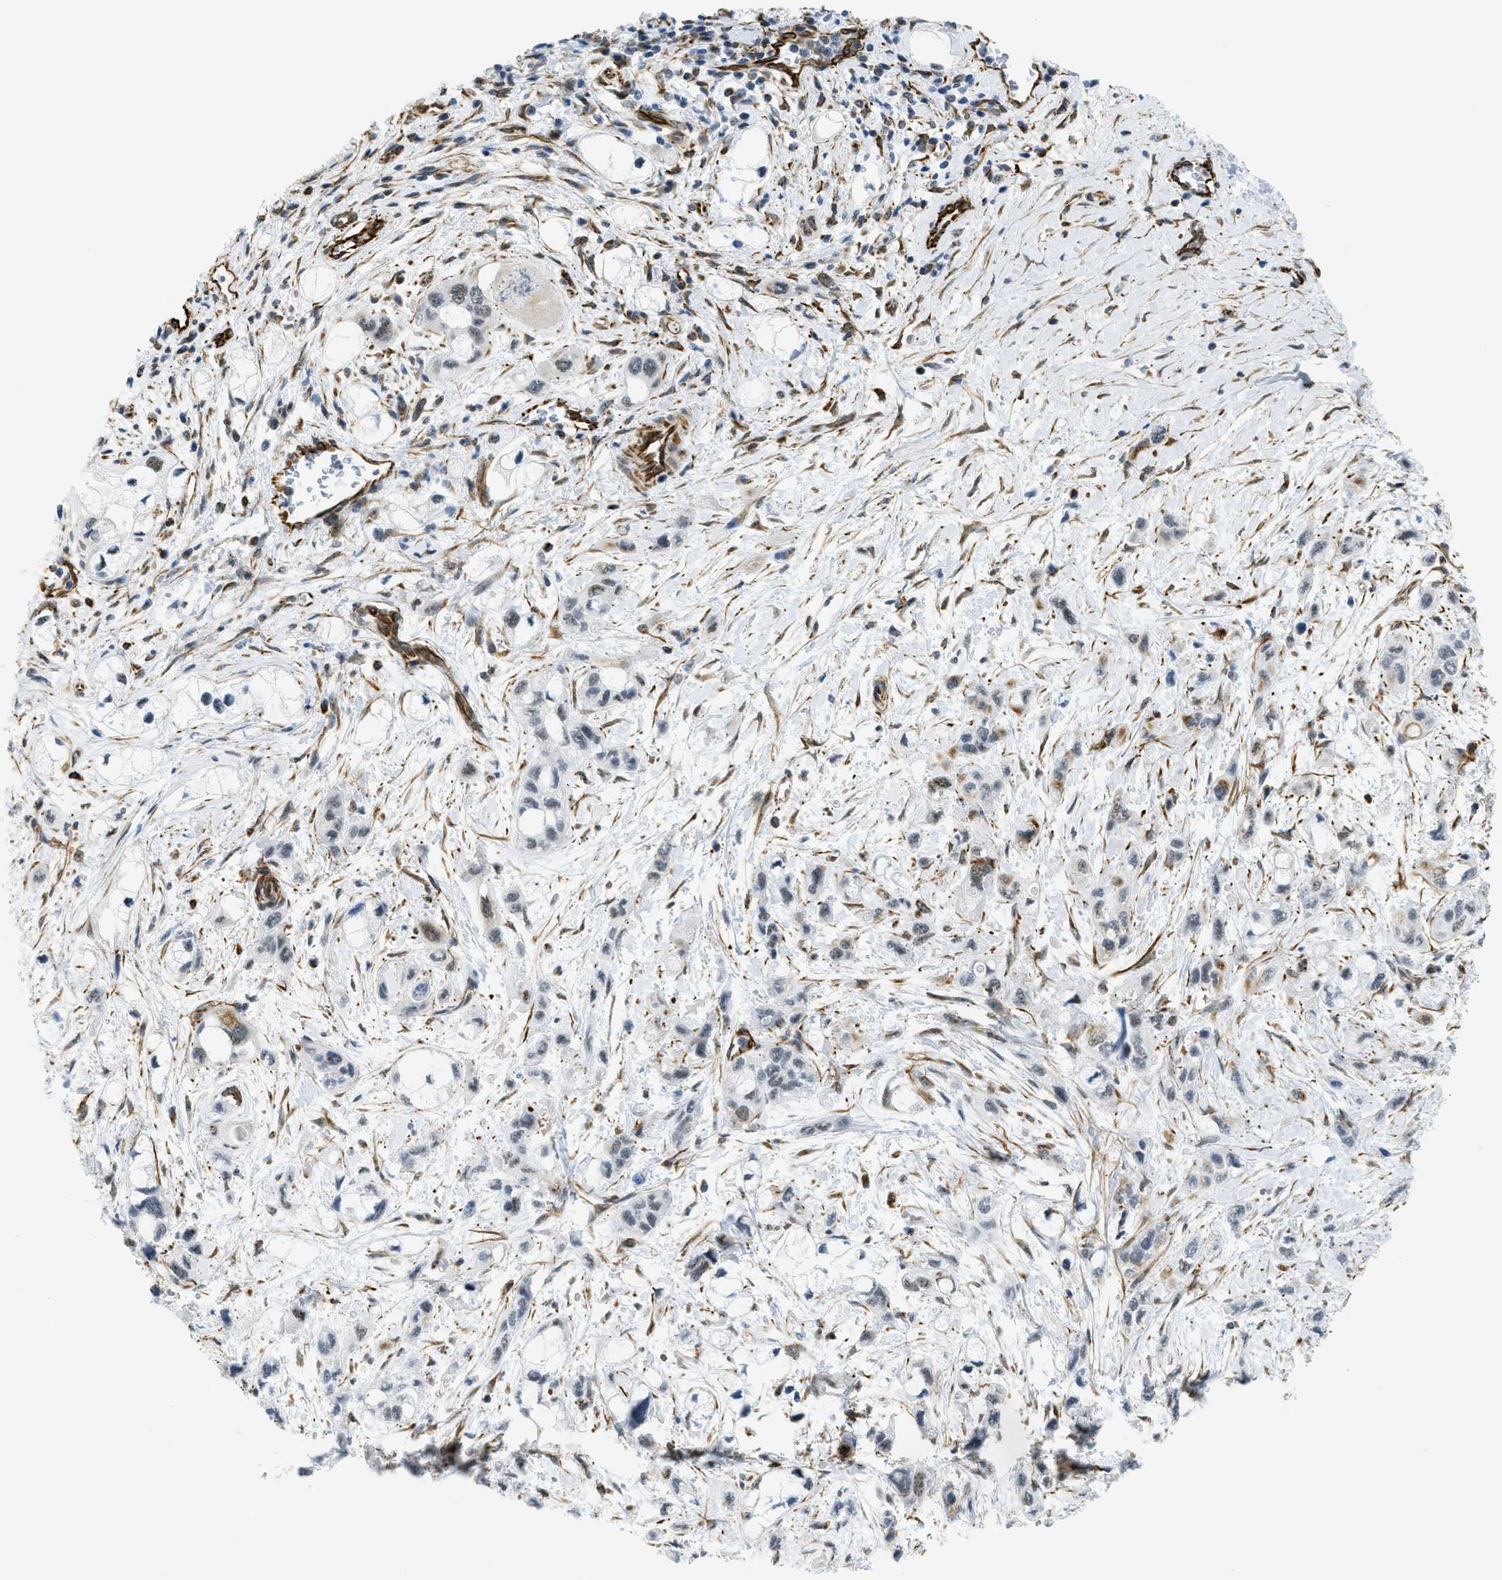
{"staining": {"intensity": "weak", "quantity": "<25%", "location": "nuclear"}, "tissue": "pancreatic cancer", "cell_type": "Tumor cells", "image_type": "cancer", "snomed": [{"axis": "morphology", "description": "Adenocarcinoma, NOS"}, {"axis": "topography", "description": "Pancreas"}], "caption": "Immunohistochemistry micrograph of neoplastic tissue: pancreatic adenocarcinoma stained with DAB demonstrates no significant protein positivity in tumor cells.", "gene": "LRRC8B", "patient": {"sex": "male", "age": 74}}